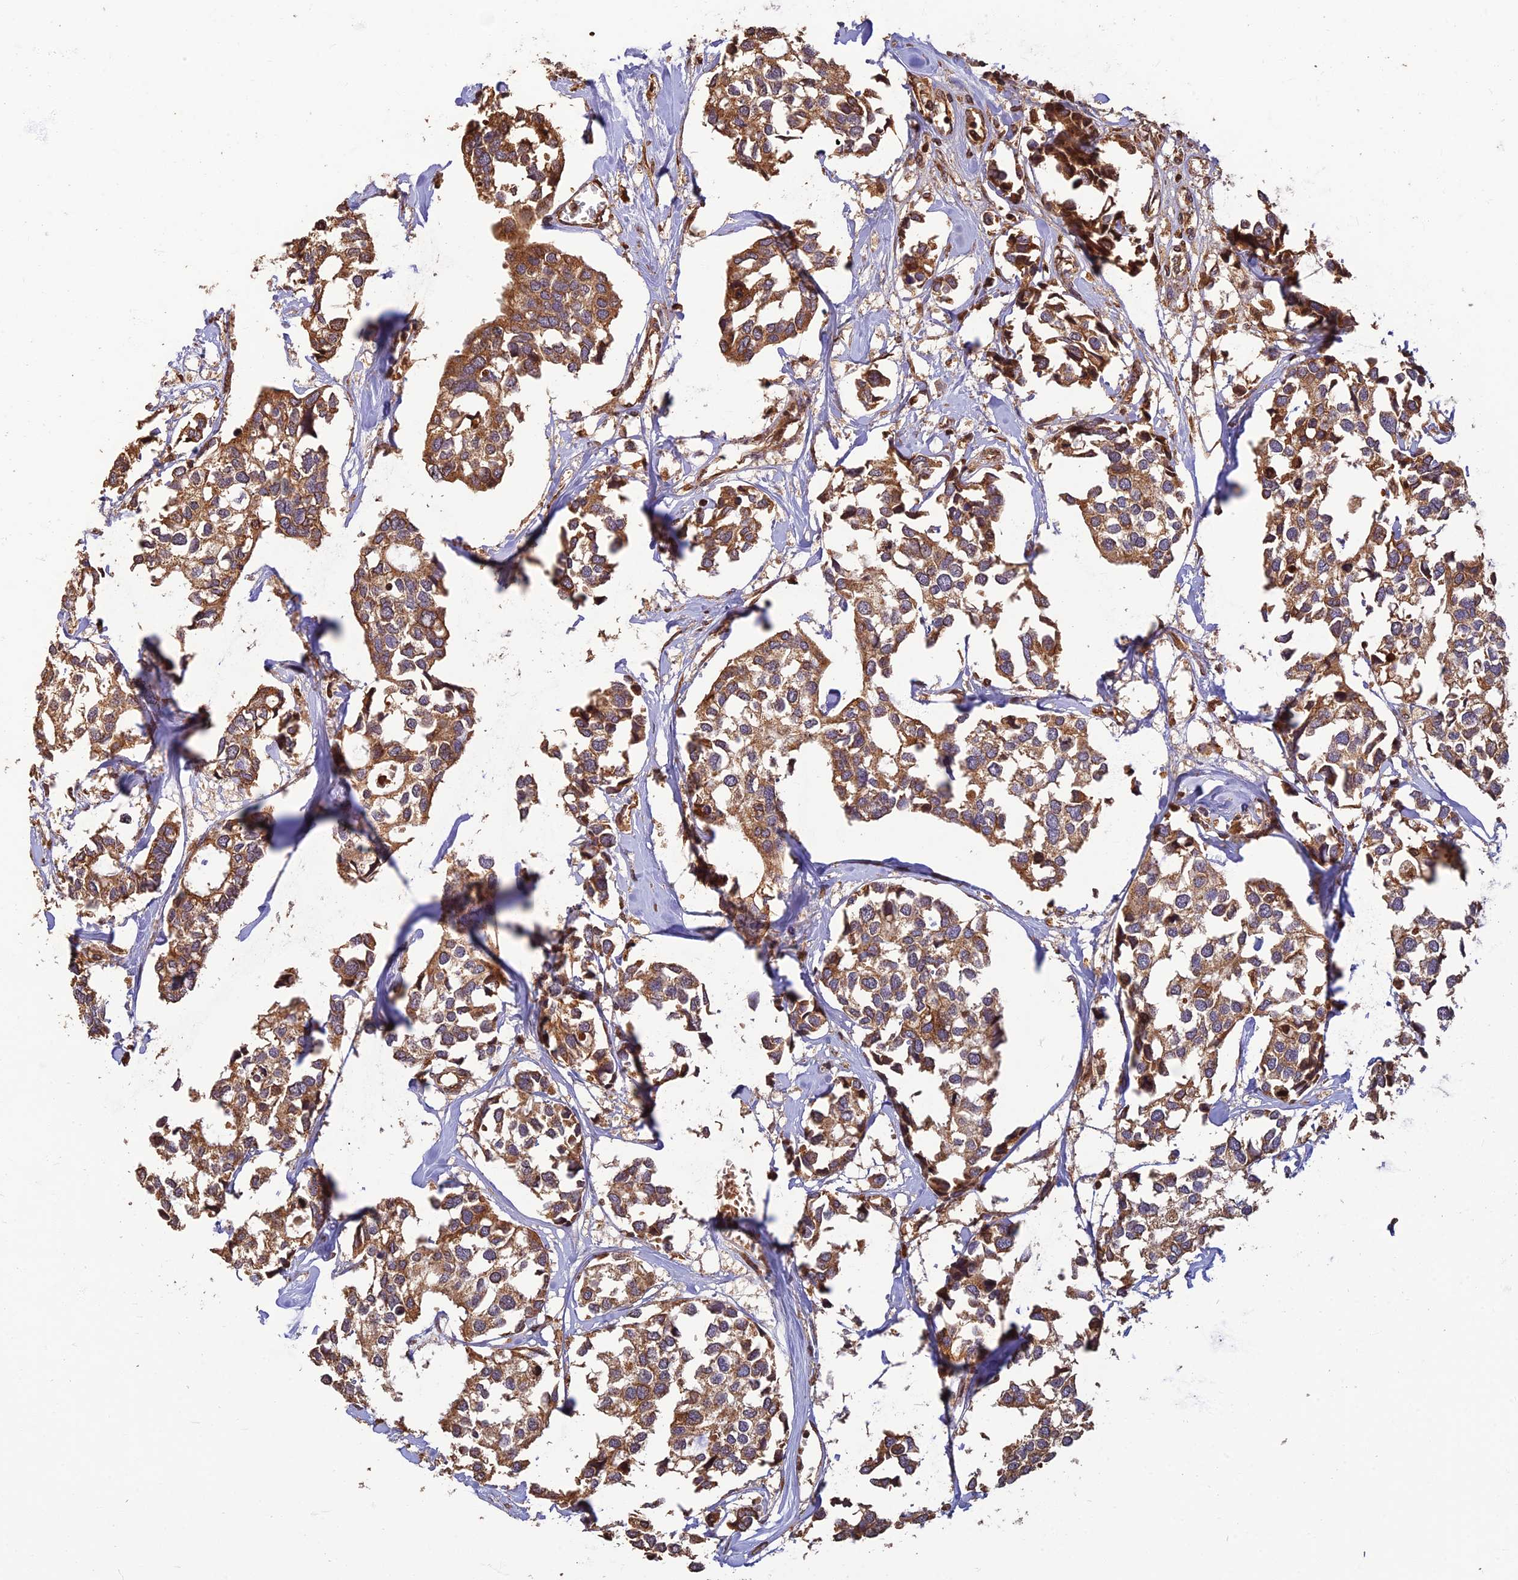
{"staining": {"intensity": "moderate", "quantity": ">75%", "location": "cytoplasmic/membranous"}, "tissue": "breast cancer", "cell_type": "Tumor cells", "image_type": "cancer", "snomed": [{"axis": "morphology", "description": "Duct carcinoma"}, {"axis": "topography", "description": "Breast"}], "caption": "Protein staining displays moderate cytoplasmic/membranous staining in about >75% of tumor cells in breast cancer (intraductal carcinoma). (IHC, brightfield microscopy, high magnification).", "gene": "CORO1C", "patient": {"sex": "female", "age": 83}}